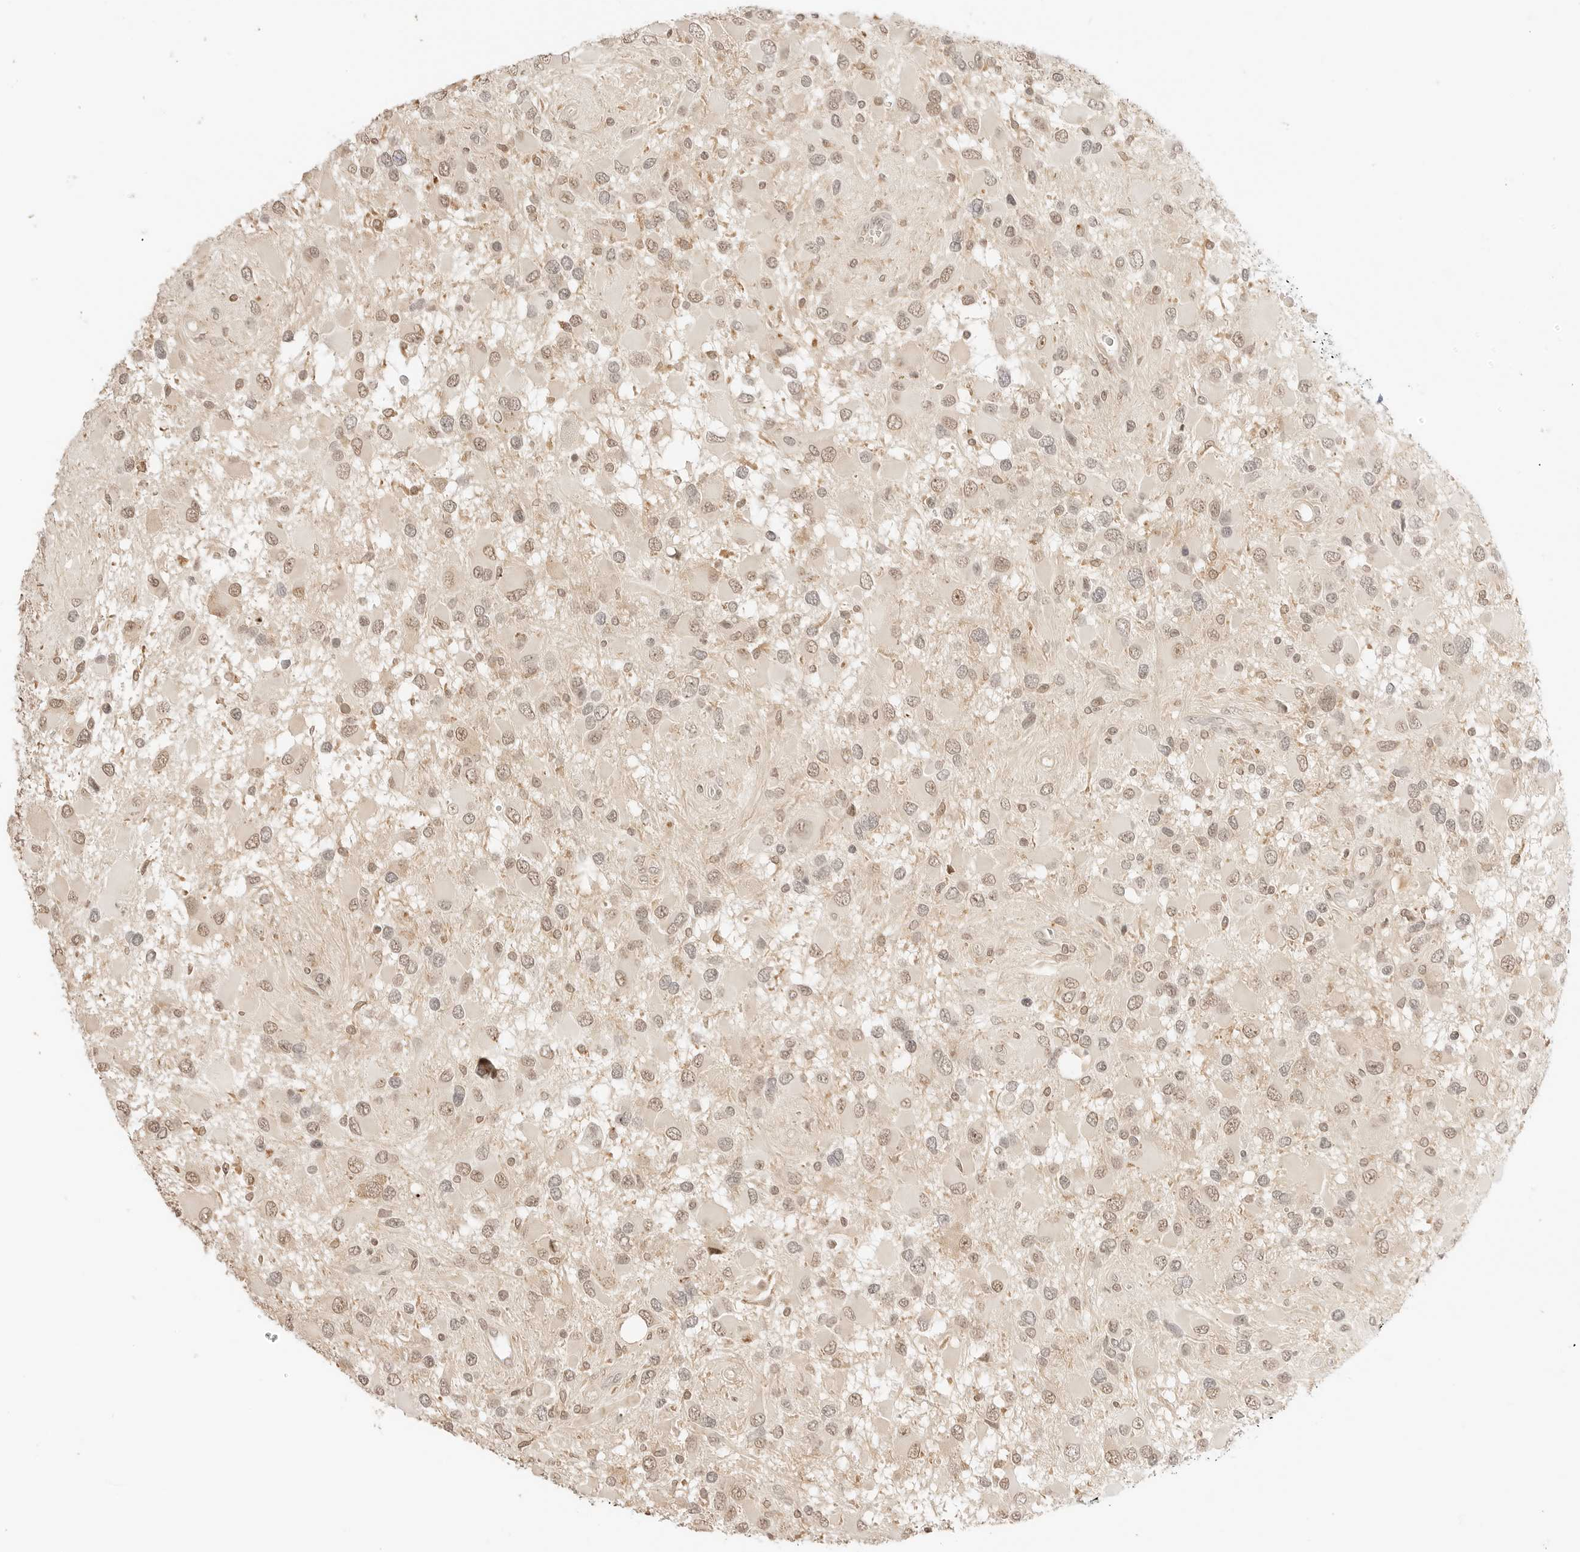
{"staining": {"intensity": "moderate", "quantity": "25%-75%", "location": "nuclear"}, "tissue": "glioma", "cell_type": "Tumor cells", "image_type": "cancer", "snomed": [{"axis": "morphology", "description": "Glioma, malignant, High grade"}, {"axis": "topography", "description": "Brain"}], "caption": "A high-resolution photomicrograph shows immunohistochemistry (IHC) staining of glioma, which shows moderate nuclear positivity in approximately 25%-75% of tumor cells.", "gene": "RPS6KL1", "patient": {"sex": "male", "age": 53}}